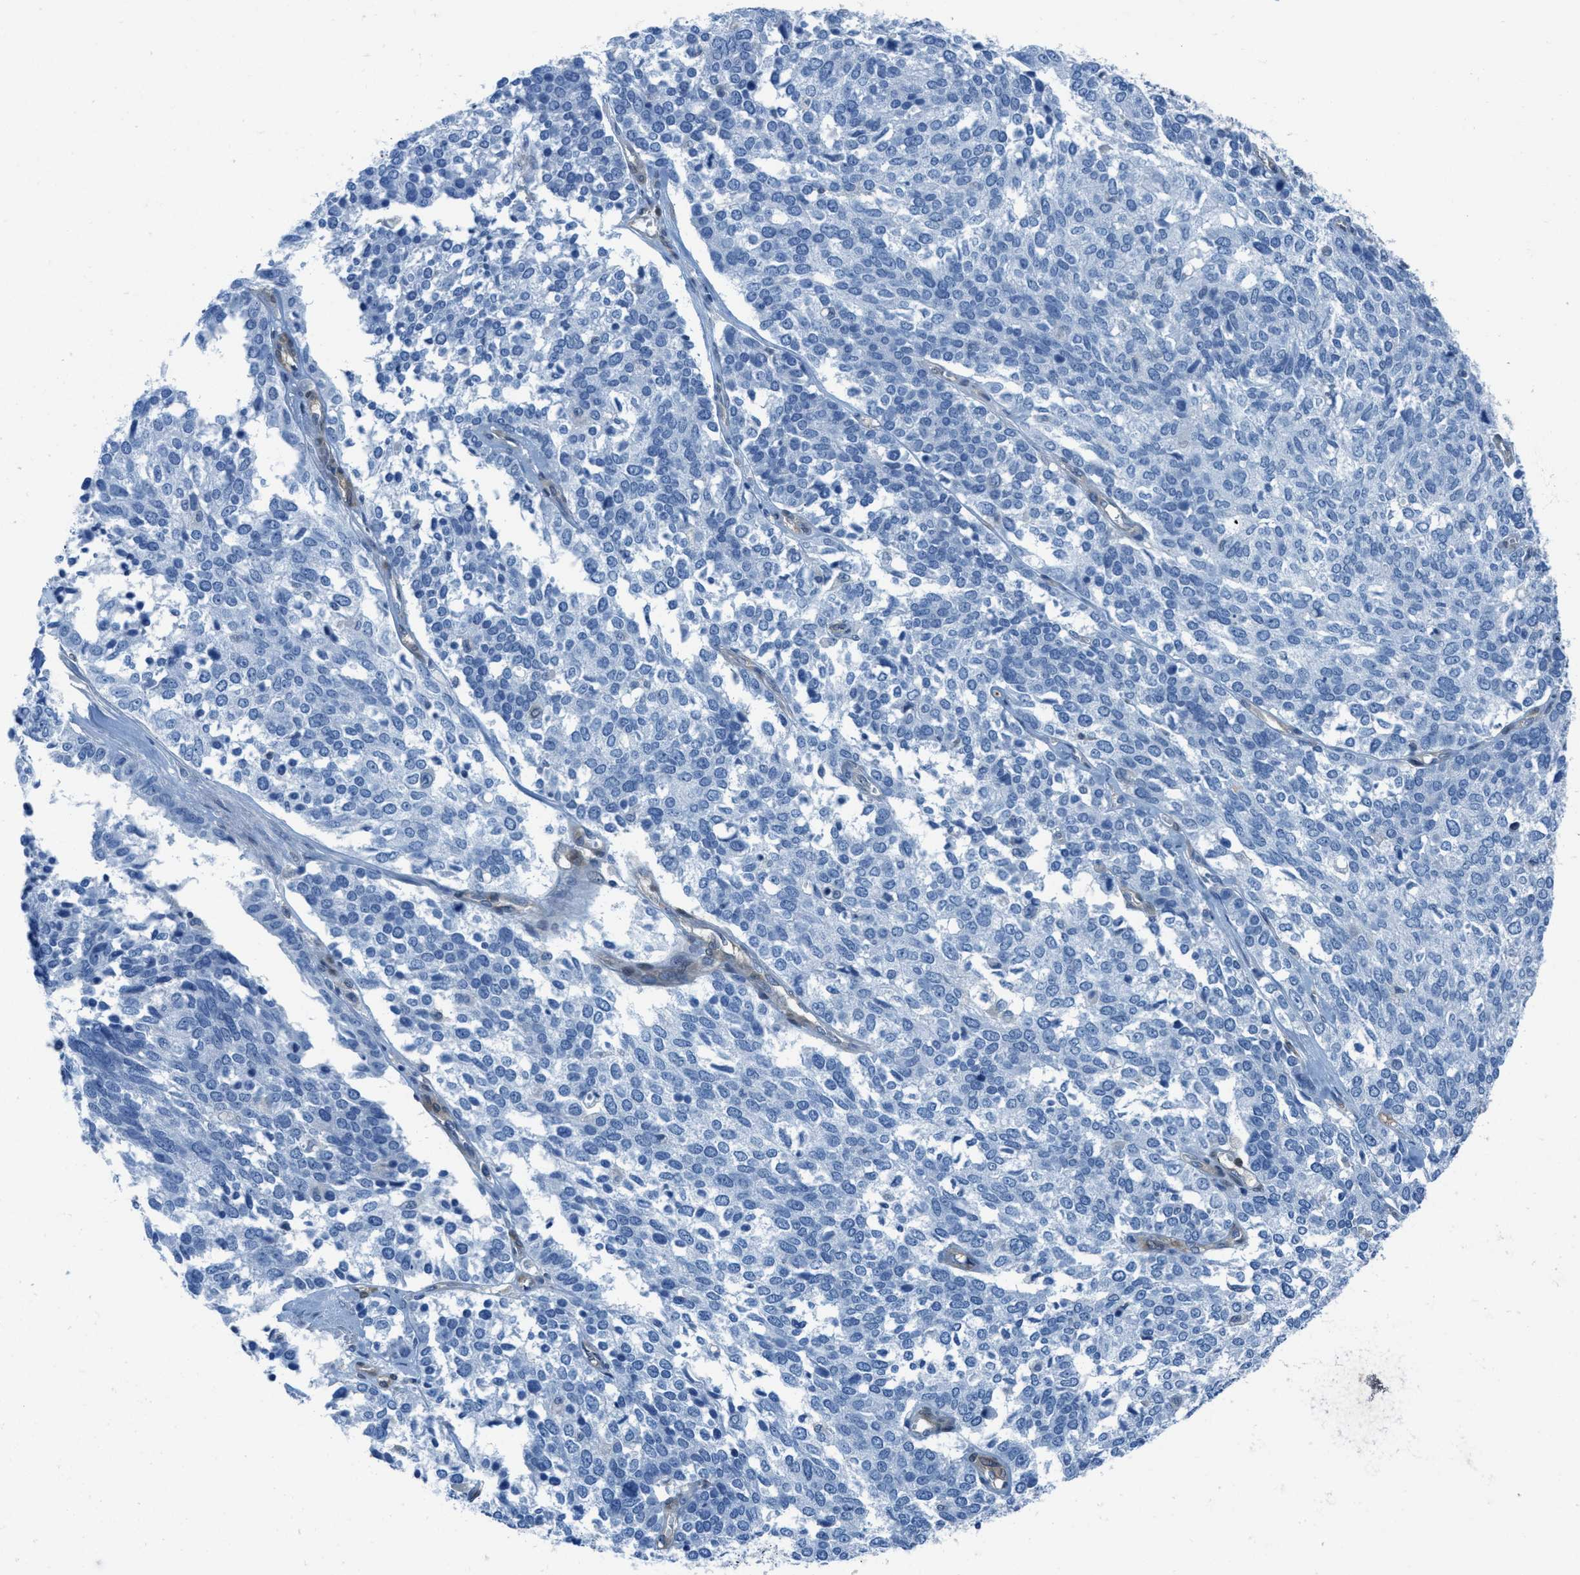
{"staining": {"intensity": "negative", "quantity": "none", "location": "none"}, "tissue": "ovarian cancer", "cell_type": "Tumor cells", "image_type": "cancer", "snomed": [{"axis": "morphology", "description": "Cystadenocarcinoma, serous, NOS"}, {"axis": "topography", "description": "Ovary"}], "caption": "A histopathology image of ovarian serous cystadenocarcinoma stained for a protein displays no brown staining in tumor cells. (DAB immunohistochemistry (IHC) visualized using brightfield microscopy, high magnification).", "gene": "MAPRE2", "patient": {"sex": "female", "age": 44}}